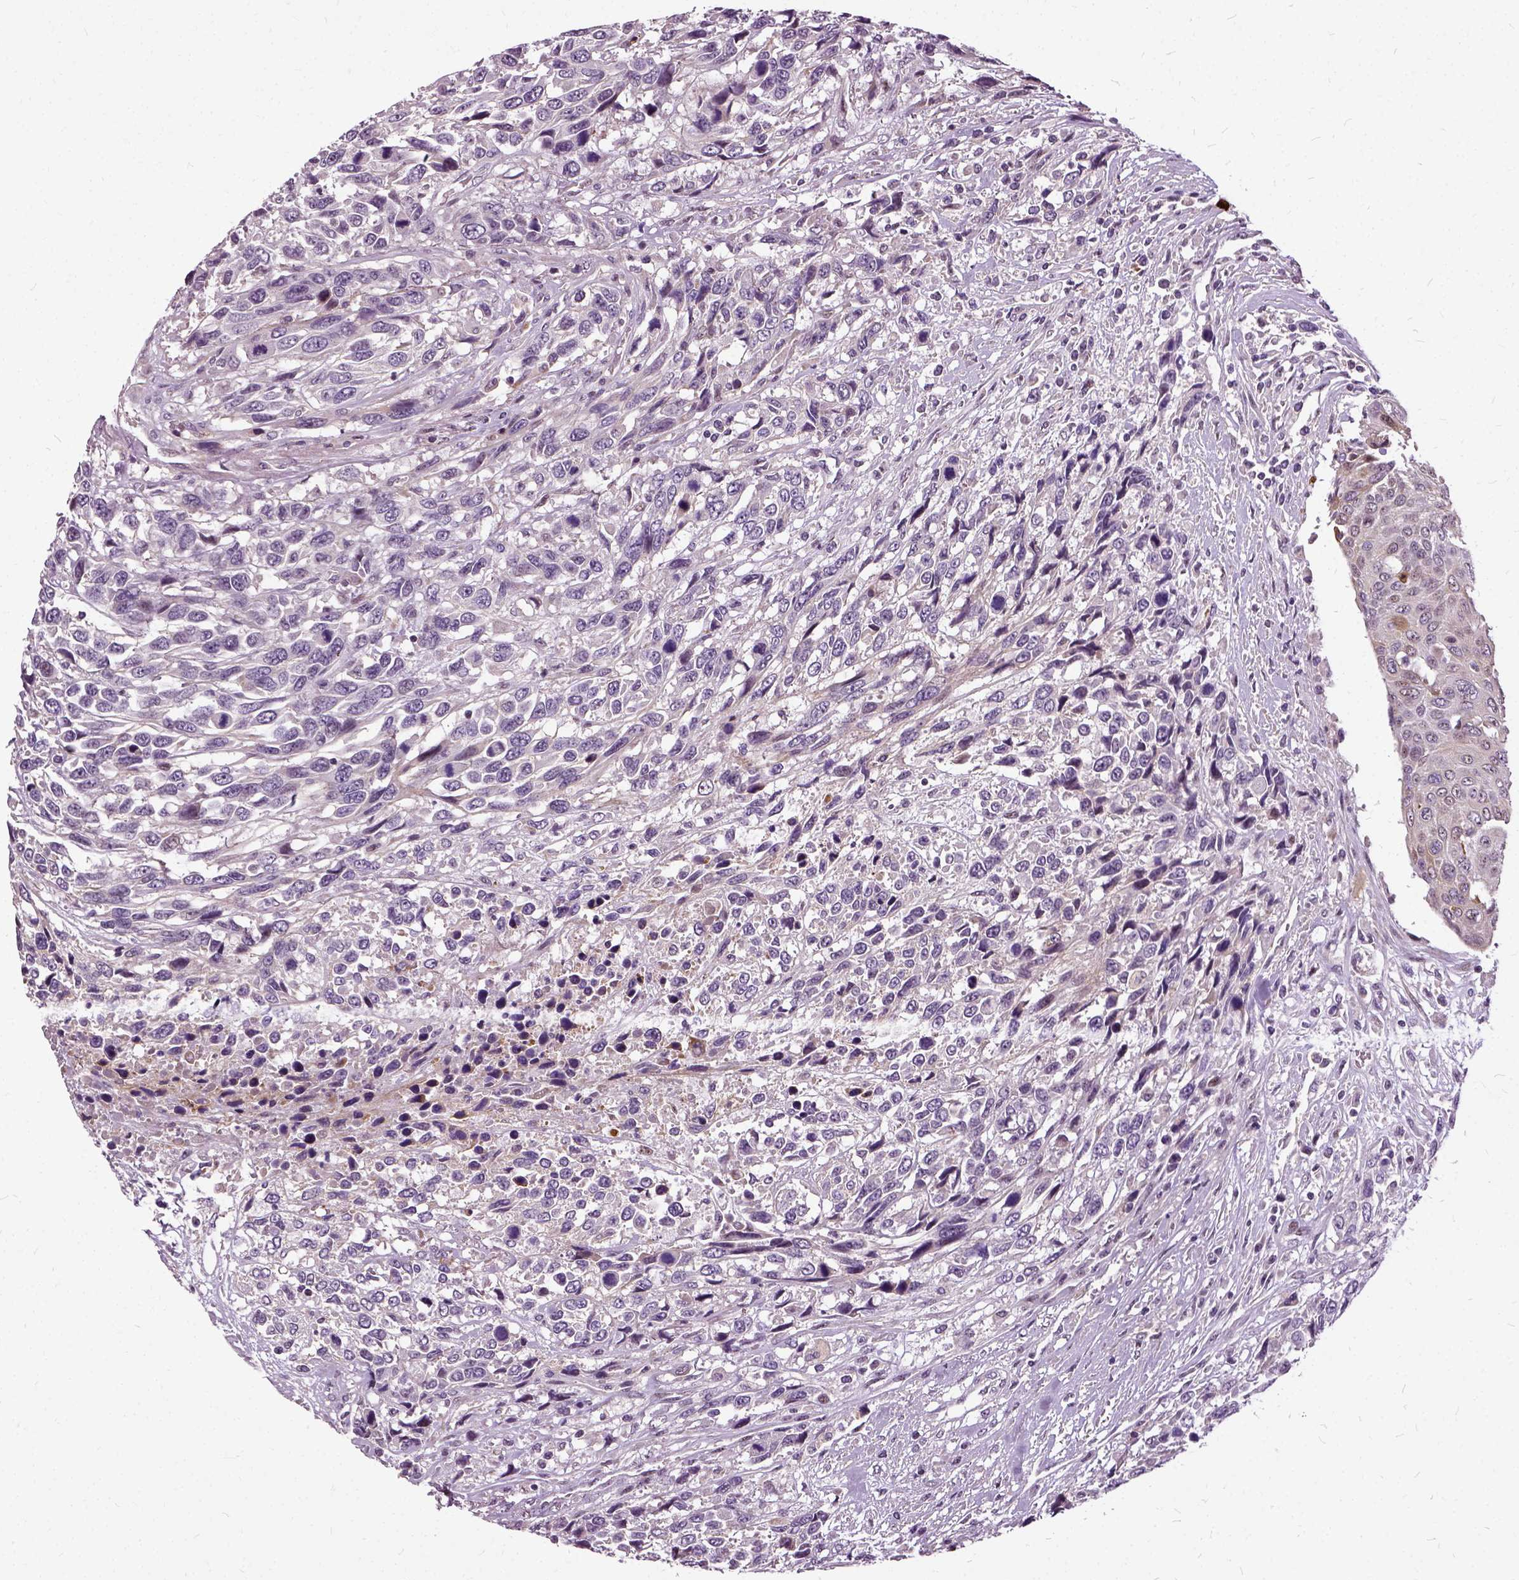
{"staining": {"intensity": "negative", "quantity": "none", "location": "none"}, "tissue": "urothelial cancer", "cell_type": "Tumor cells", "image_type": "cancer", "snomed": [{"axis": "morphology", "description": "Urothelial carcinoma, High grade"}, {"axis": "topography", "description": "Urinary bladder"}], "caption": "Immunohistochemical staining of human high-grade urothelial carcinoma displays no significant expression in tumor cells.", "gene": "ILRUN", "patient": {"sex": "female", "age": 70}}